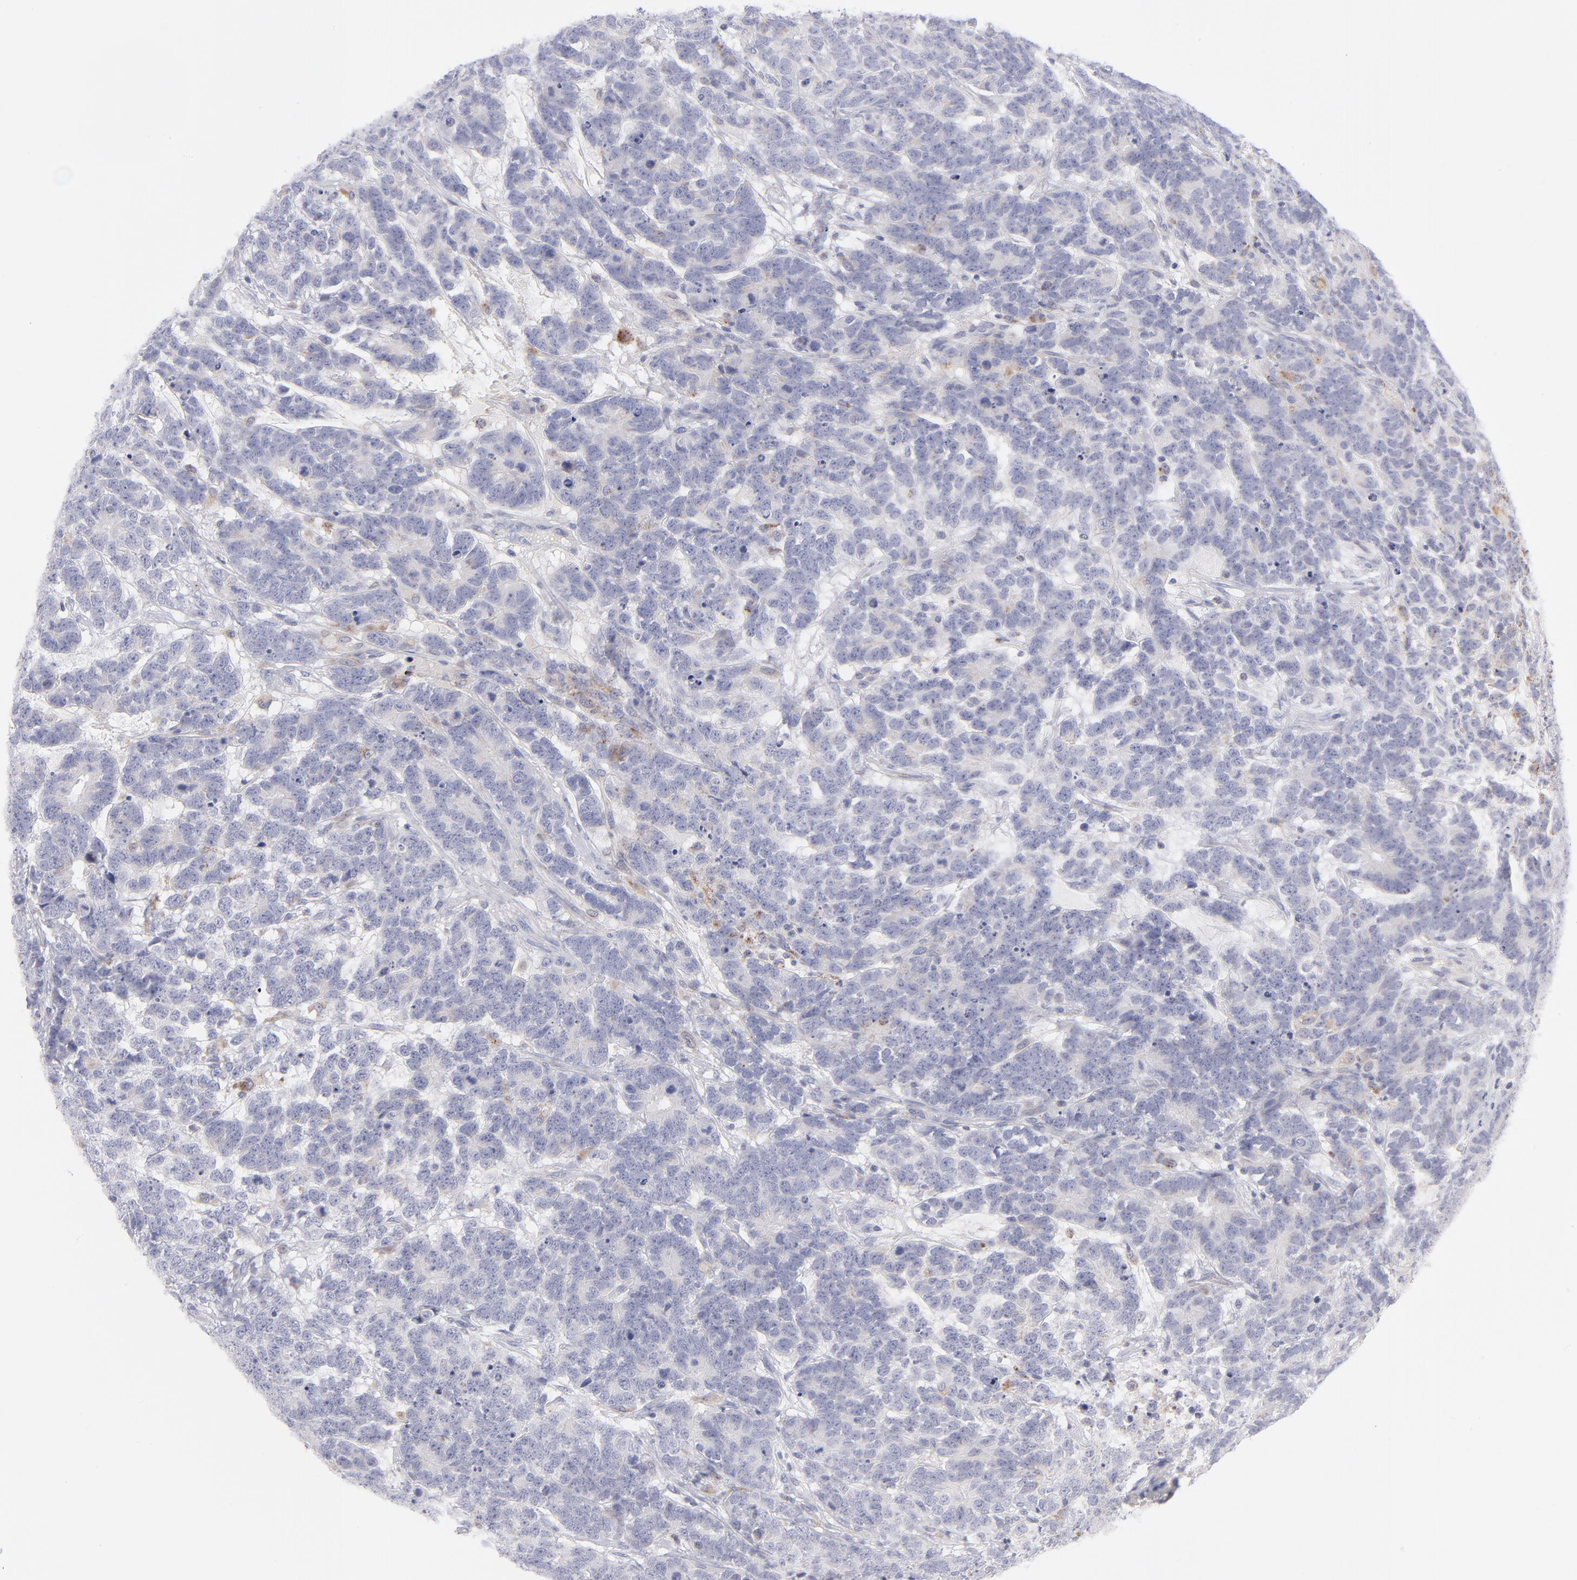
{"staining": {"intensity": "weak", "quantity": "<25%", "location": "cytoplasmic/membranous"}, "tissue": "testis cancer", "cell_type": "Tumor cells", "image_type": "cancer", "snomed": [{"axis": "morphology", "description": "Carcinoma, Embryonal, NOS"}, {"axis": "topography", "description": "Testis"}], "caption": "DAB (3,3'-diaminobenzidine) immunohistochemical staining of human testis cancer reveals no significant expression in tumor cells. (DAB immunohistochemistry visualized using brightfield microscopy, high magnification).", "gene": "MTHFD2", "patient": {"sex": "male", "age": 26}}